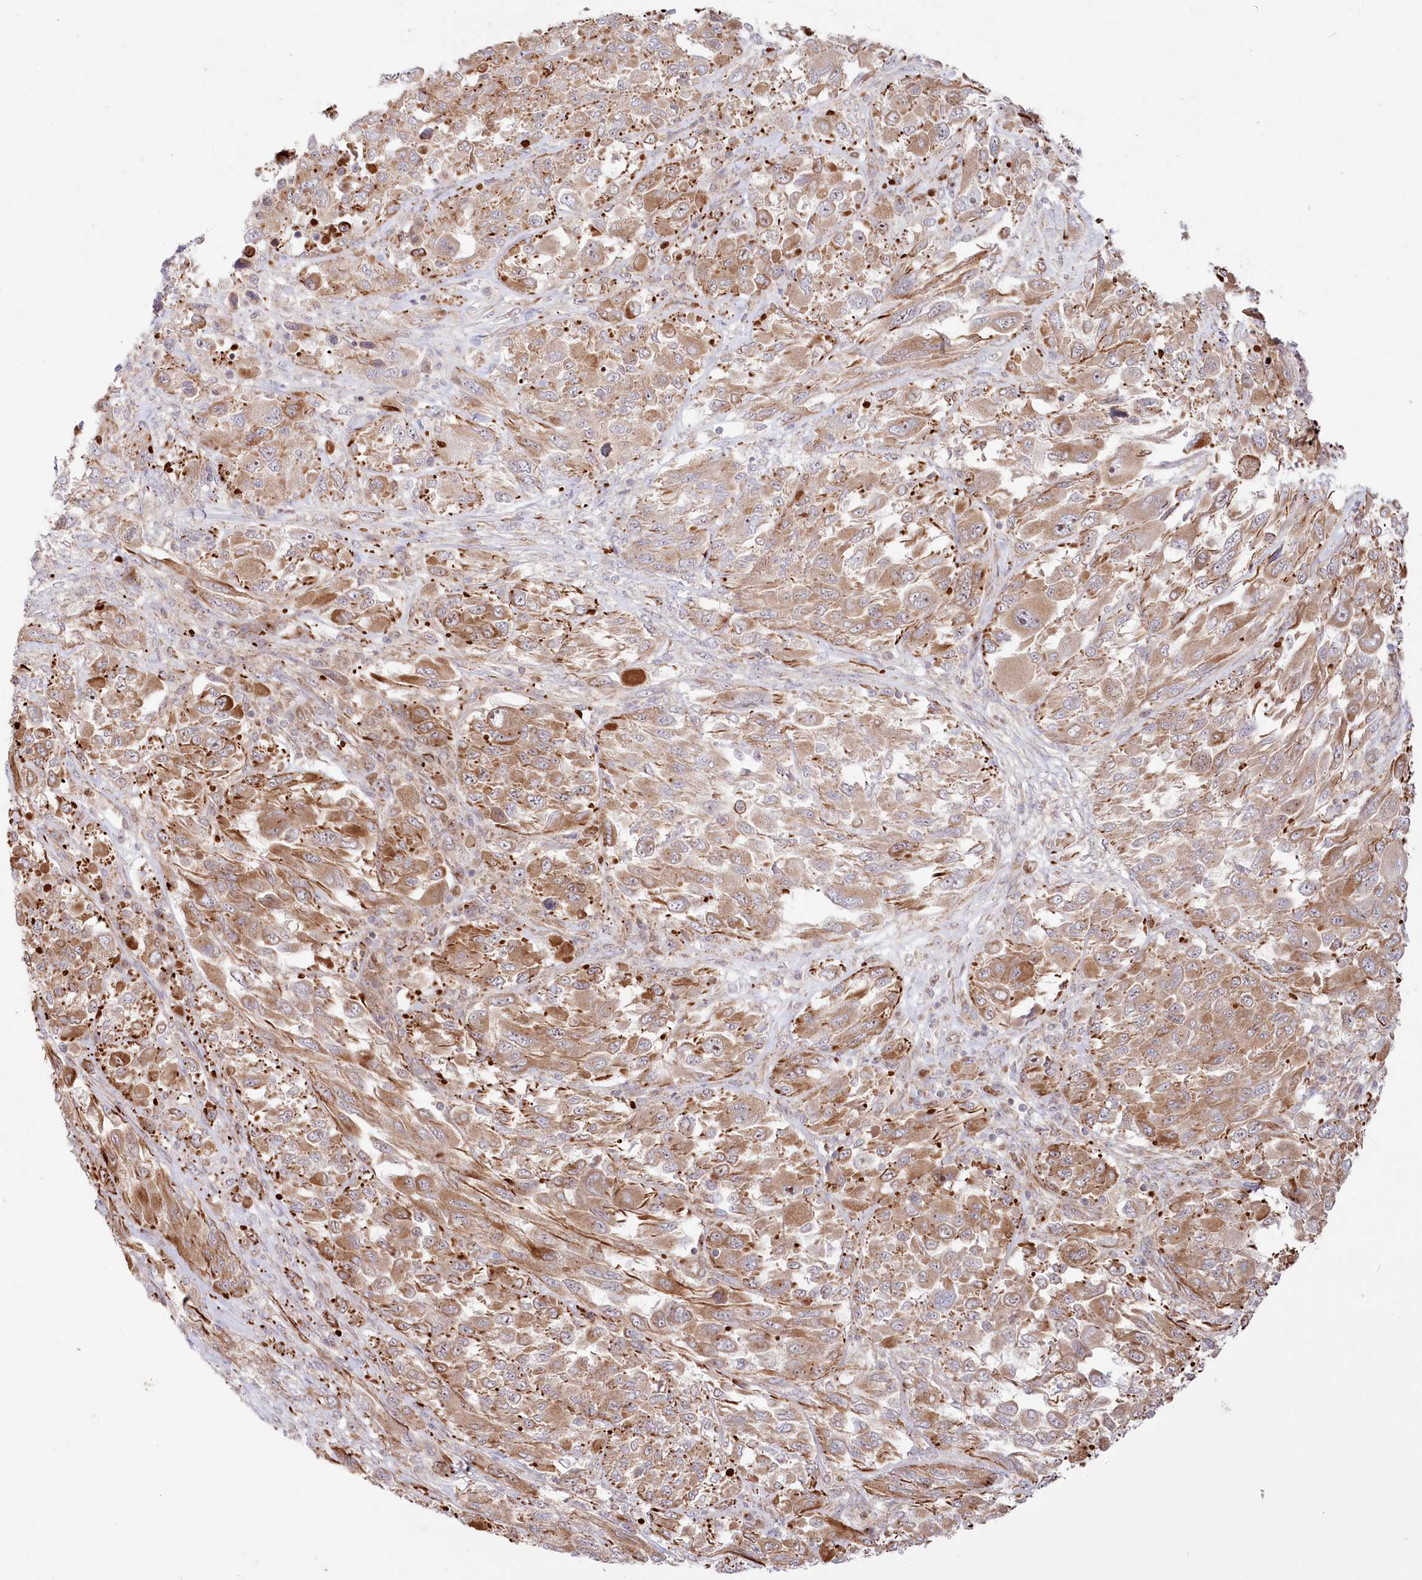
{"staining": {"intensity": "moderate", "quantity": ">75%", "location": "cytoplasmic/membranous"}, "tissue": "melanoma", "cell_type": "Tumor cells", "image_type": "cancer", "snomed": [{"axis": "morphology", "description": "Malignant melanoma, NOS"}, {"axis": "topography", "description": "Skin"}], "caption": "Malignant melanoma tissue demonstrates moderate cytoplasmic/membranous staining in about >75% of tumor cells", "gene": "COMMD3", "patient": {"sex": "female", "age": 91}}